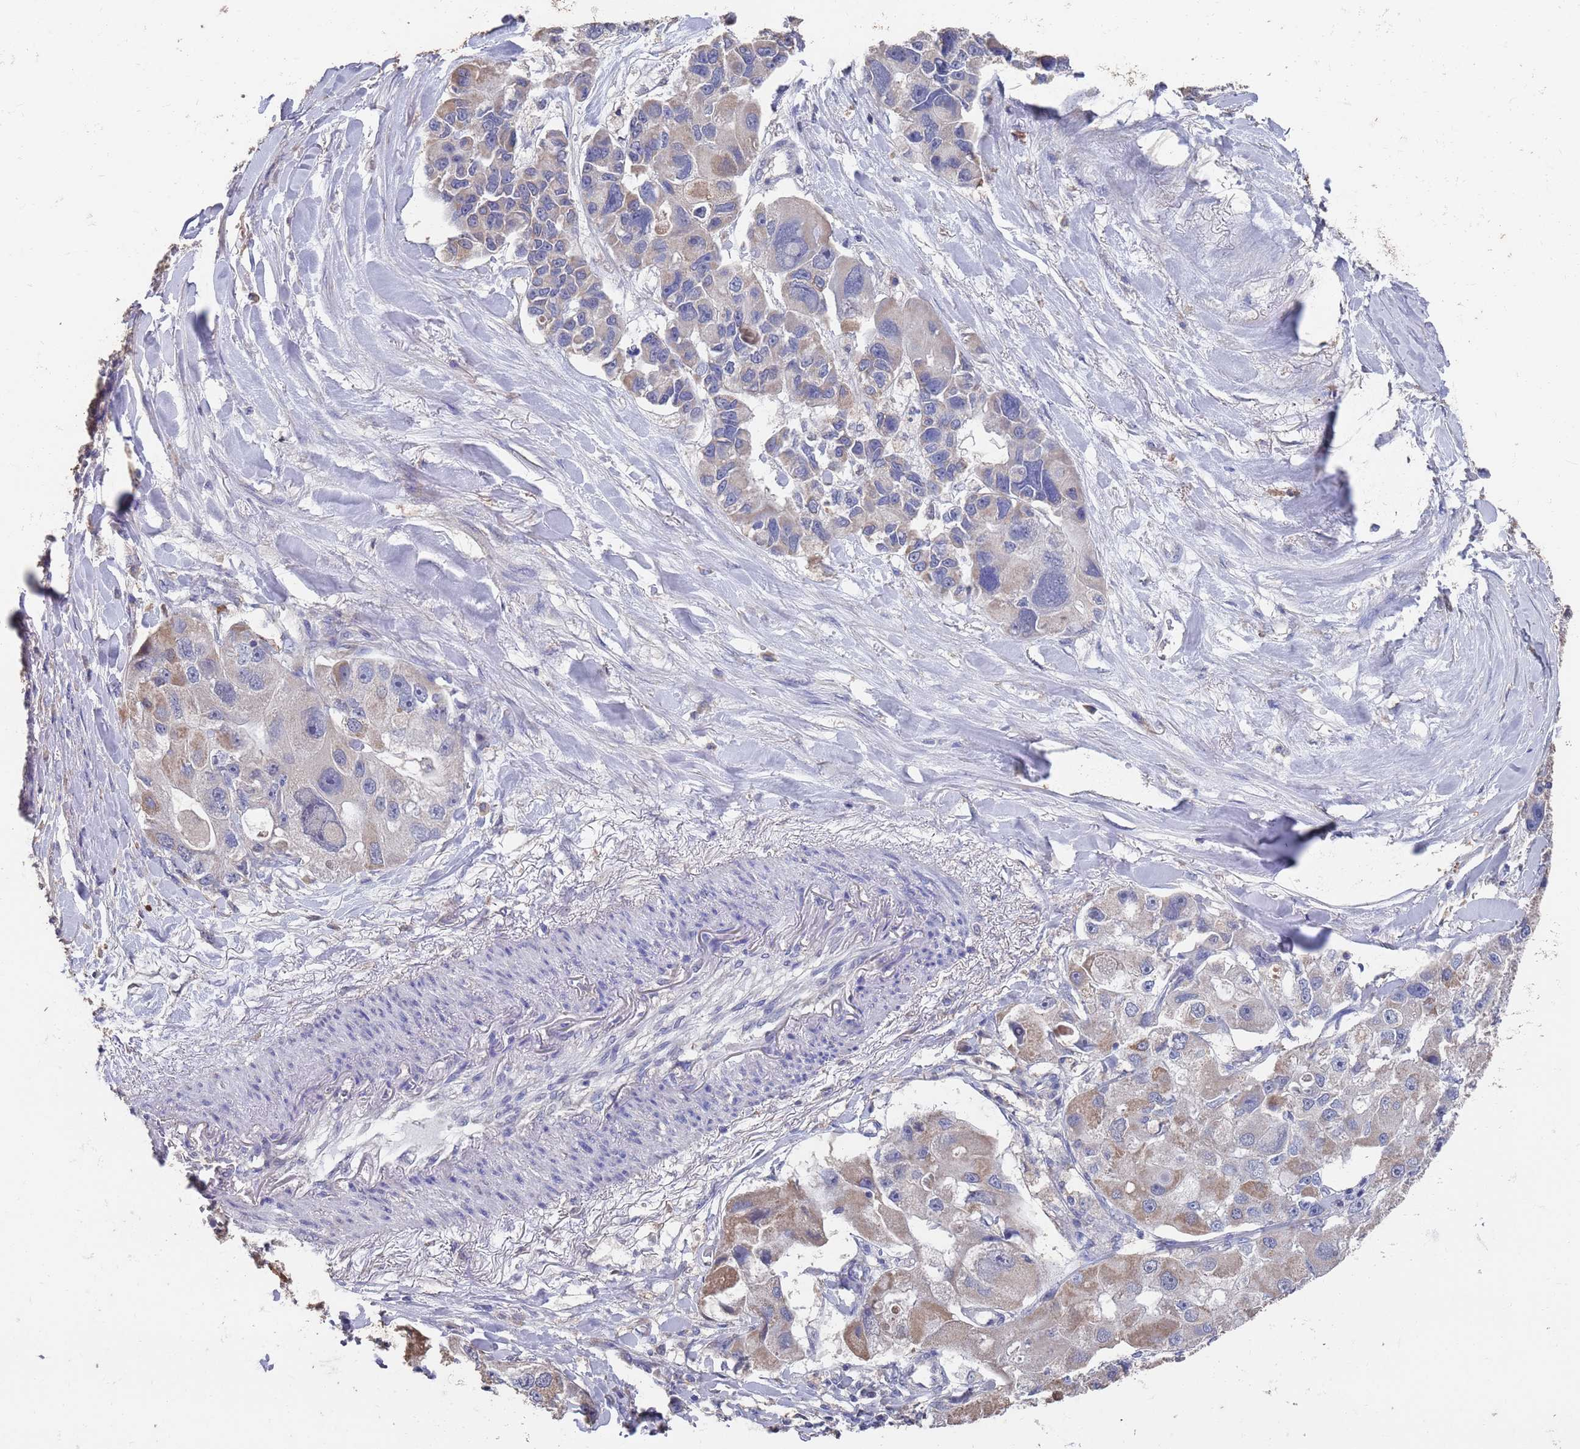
{"staining": {"intensity": "moderate", "quantity": ">75%", "location": "cytoplasmic/membranous"}, "tissue": "lung cancer", "cell_type": "Tumor cells", "image_type": "cancer", "snomed": [{"axis": "morphology", "description": "Adenocarcinoma, NOS"}, {"axis": "topography", "description": "Lung"}], "caption": "IHC image of human lung cancer (adenocarcinoma) stained for a protein (brown), which displays medium levels of moderate cytoplasmic/membranous expression in approximately >75% of tumor cells.", "gene": "BTBD18", "patient": {"sex": "female", "age": 54}}